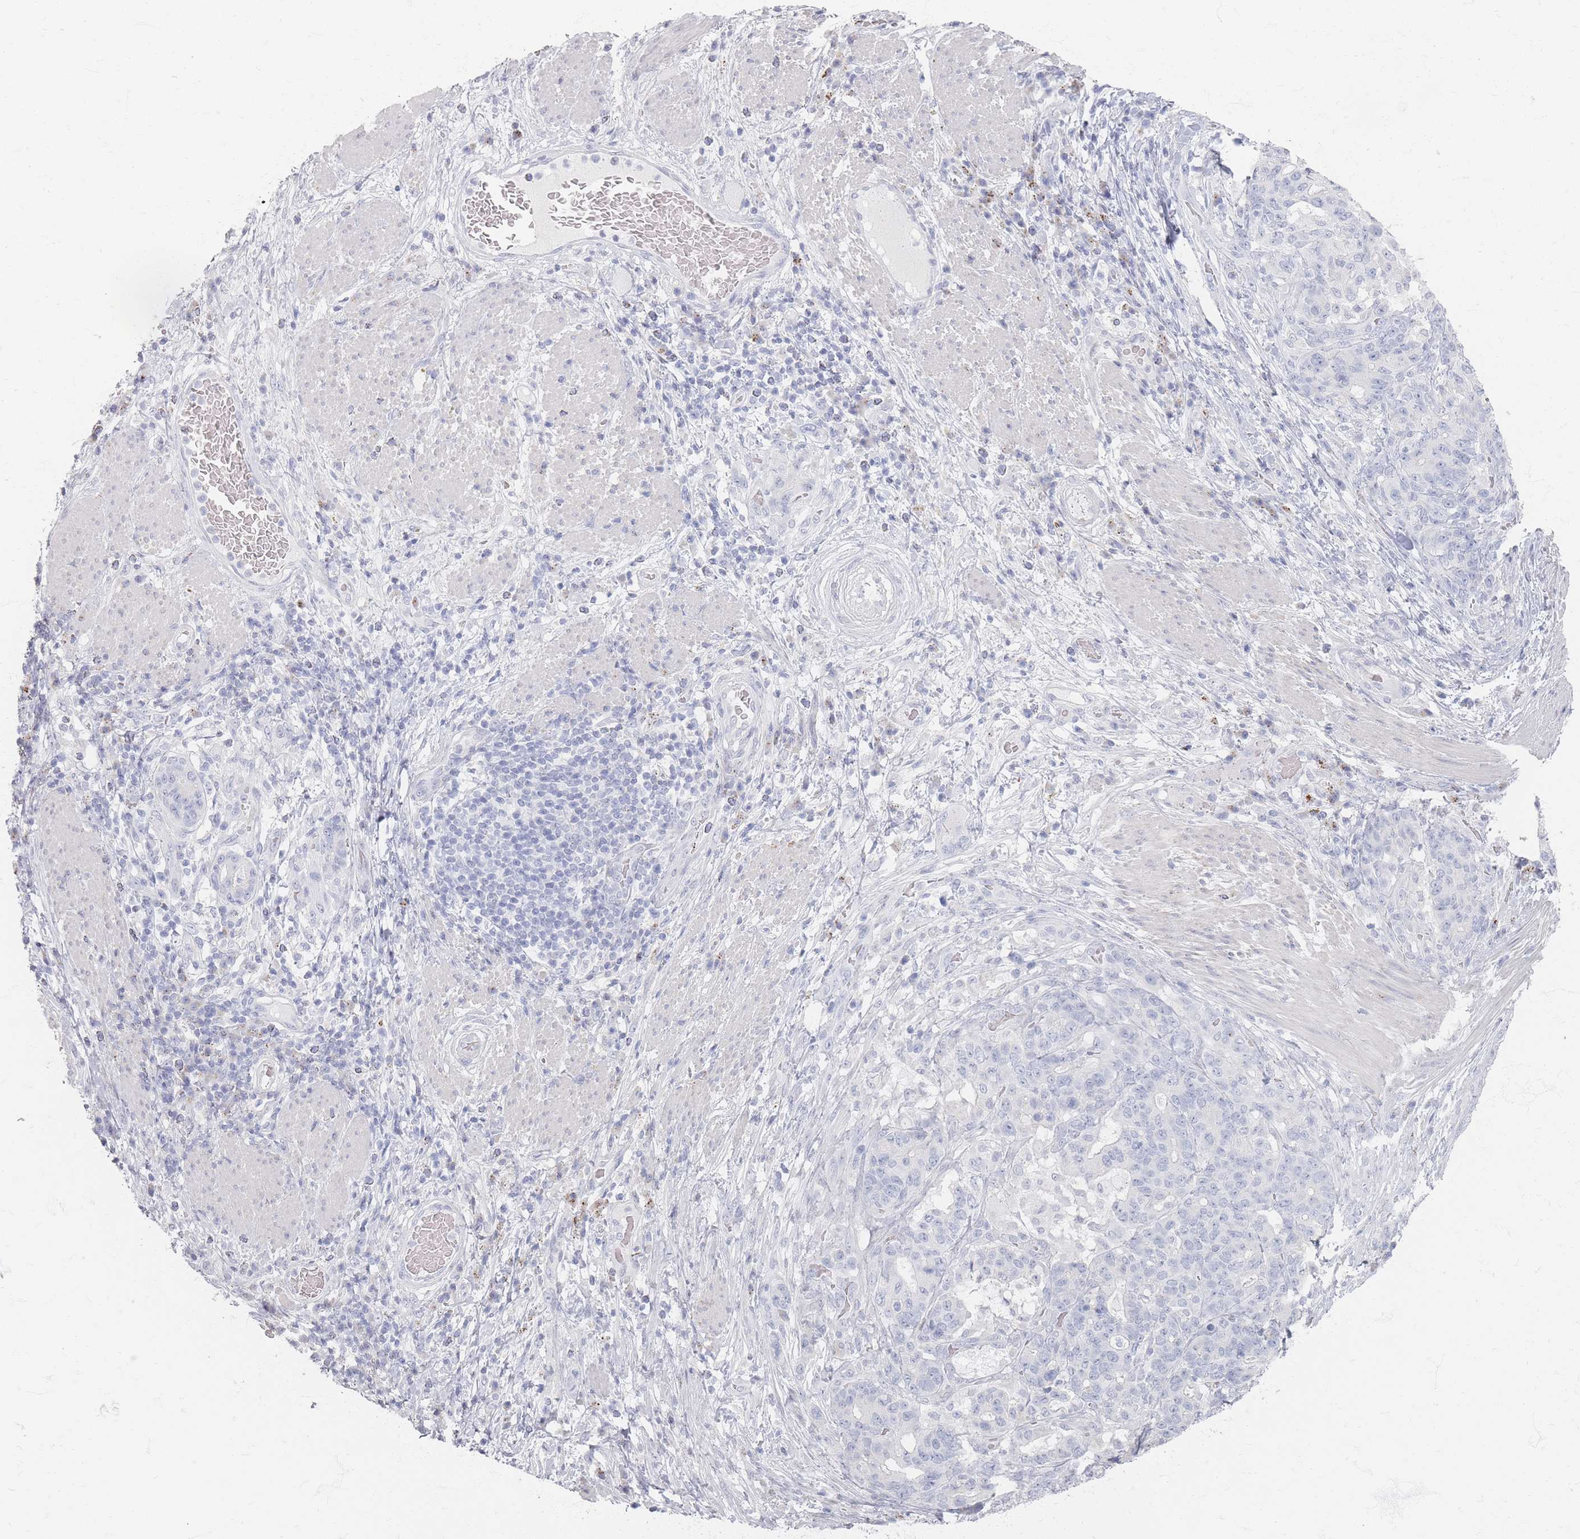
{"staining": {"intensity": "negative", "quantity": "none", "location": "none"}, "tissue": "stomach cancer", "cell_type": "Tumor cells", "image_type": "cancer", "snomed": [{"axis": "morphology", "description": "Normal tissue, NOS"}, {"axis": "morphology", "description": "Adenocarcinoma, NOS"}, {"axis": "topography", "description": "Stomach"}], "caption": "High magnification brightfield microscopy of adenocarcinoma (stomach) stained with DAB (brown) and counterstained with hematoxylin (blue): tumor cells show no significant expression.", "gene": "SLC2A11", "patient": {"sex": "female", "age": 64}}